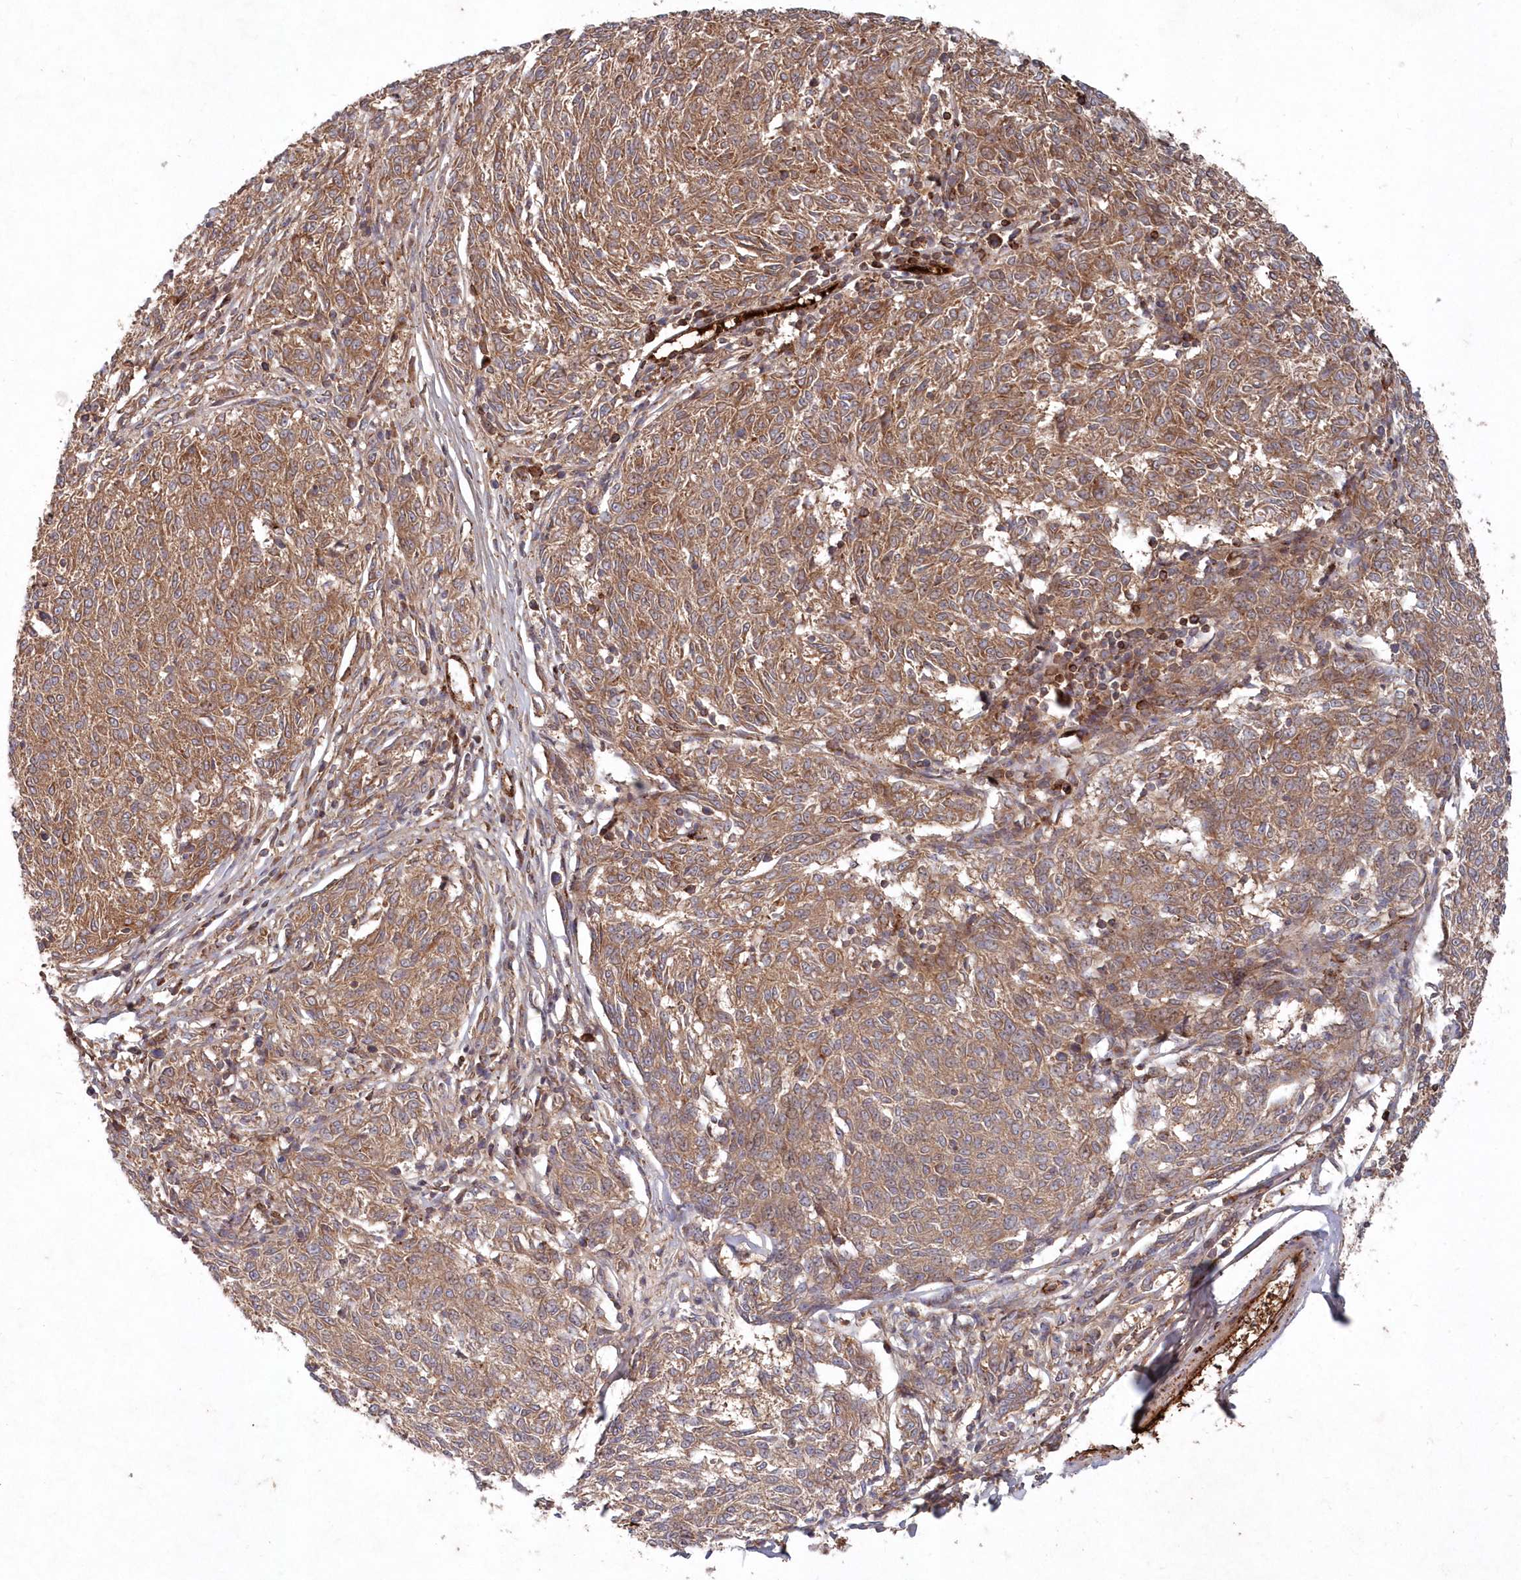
{"staining": {"intensity": "moderate", "quantity": ">75%", "location": "cytoplasmic/membranous"}, "tissue": "melanoma", "cell_type": "Tumor cells", "image_type": "cancer", "snomed": [{"axis": "morphology", "description": "Malignant melanoma, NOS"}, {"axis": "topography", "description": "Skin"}], "caption": "Melanoma stained with immunohistochemistry (IHC) exhibits moderate cytoplasmic/membranous expression in about >75% of tumor cells.", "gene": "ABHD14B", "patient": {"sex": "female", "age": 72}}